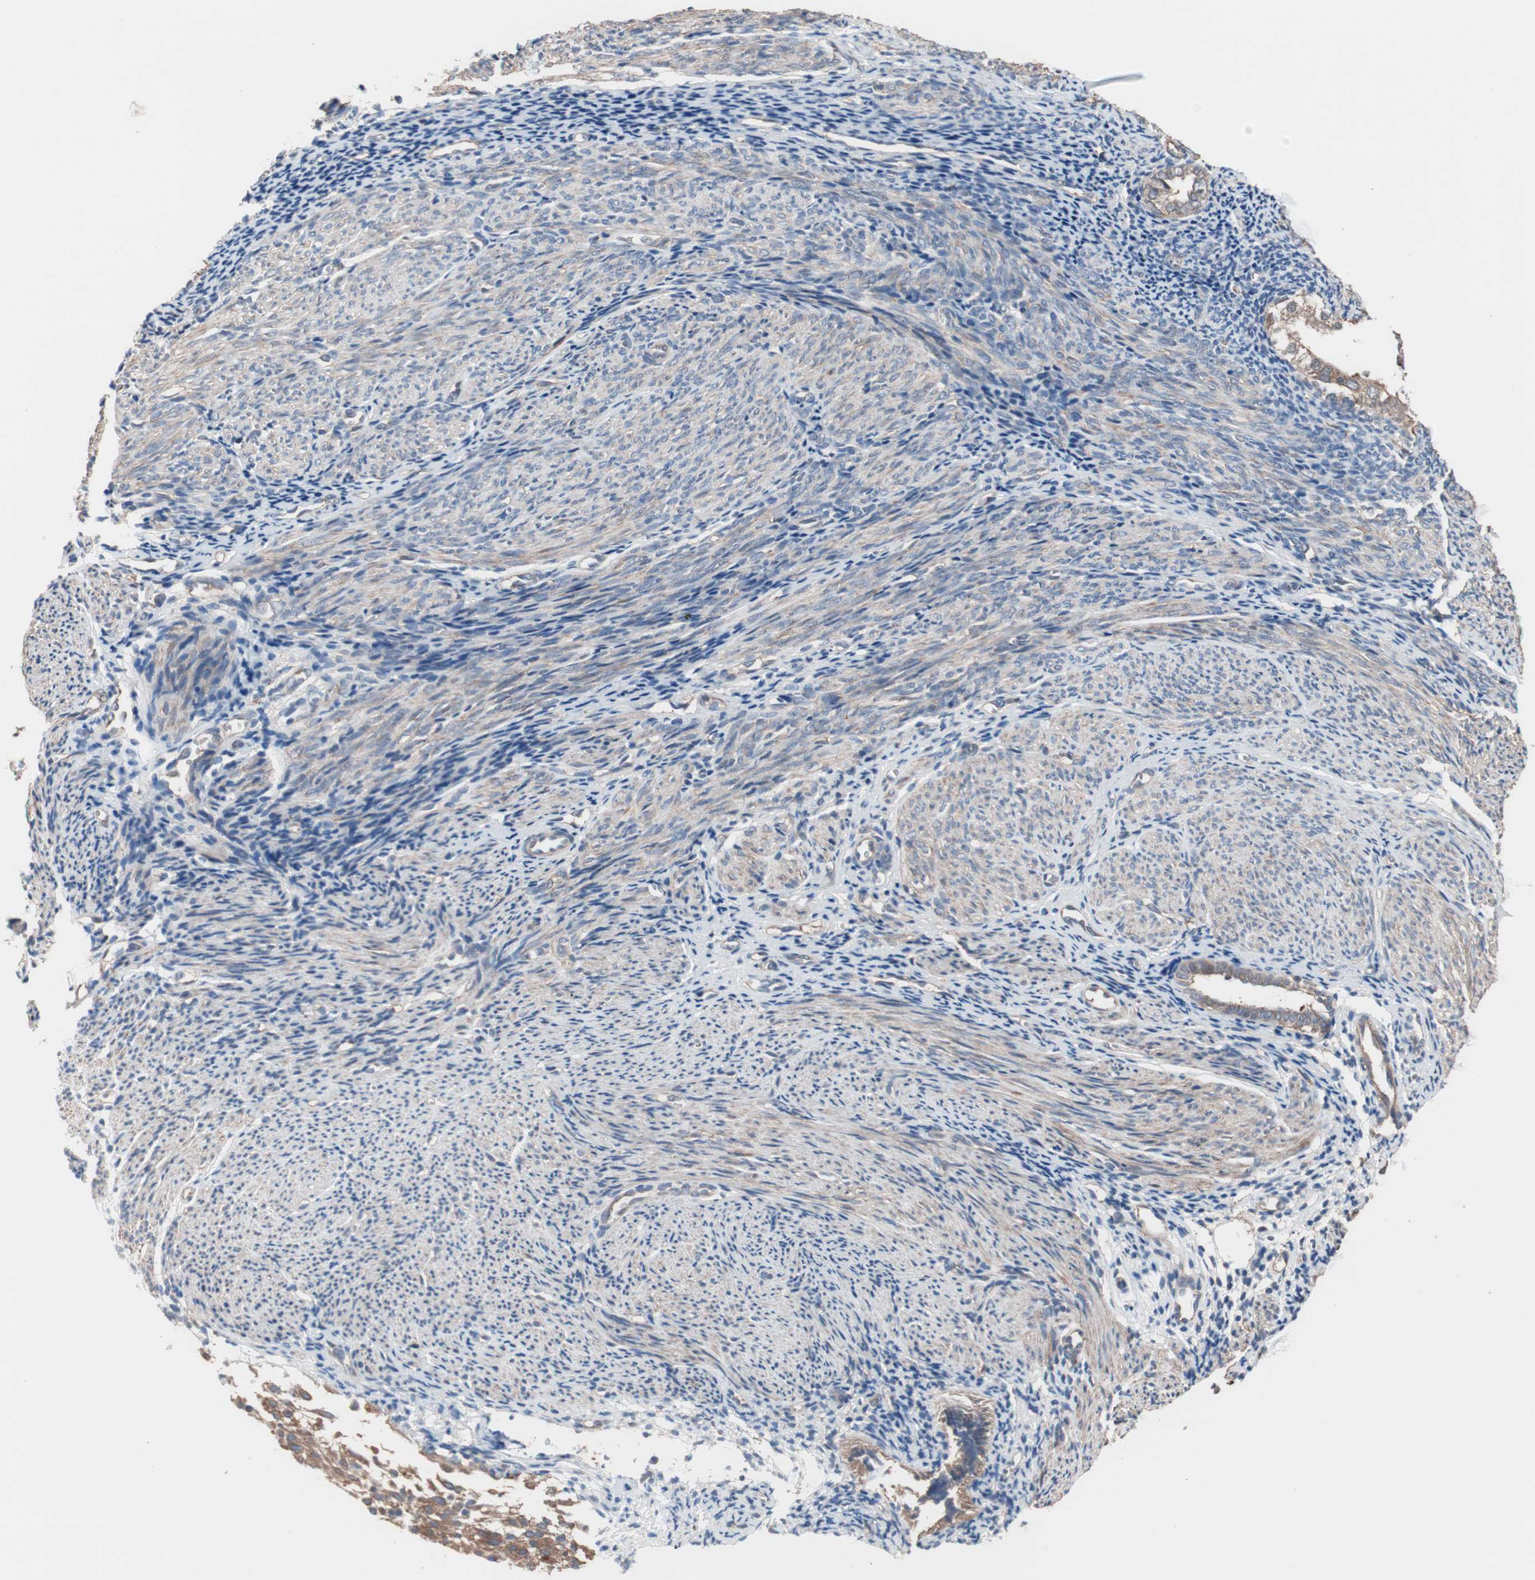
{"staining": {"intensity": "weak", "quantity": ">75%", "location": "cytoplasmic/membranous"}, "tissue": "endometrium", "cell_type": "Glandular cells", "image_type": "normal", "snomed": [{"axis": "morphology", "description": "Normal tissue, NOS"}, {"axis": "topography", "description": "Smooth muscle"}, {"axis": "topography", "description": "Endometrium"}], "caption": "A brown stain labels weak cytoplasmic/membranous positivity of a protein in glandular cells of unremarkable endometrium. The staining was performed using DAB to visualize the protein expression in brown, while the nuclei were stained in blue with hematoxylin (Magnification: 20x).", "gene": "ATG7", "patient": {"sex": "female", "age": 57}}